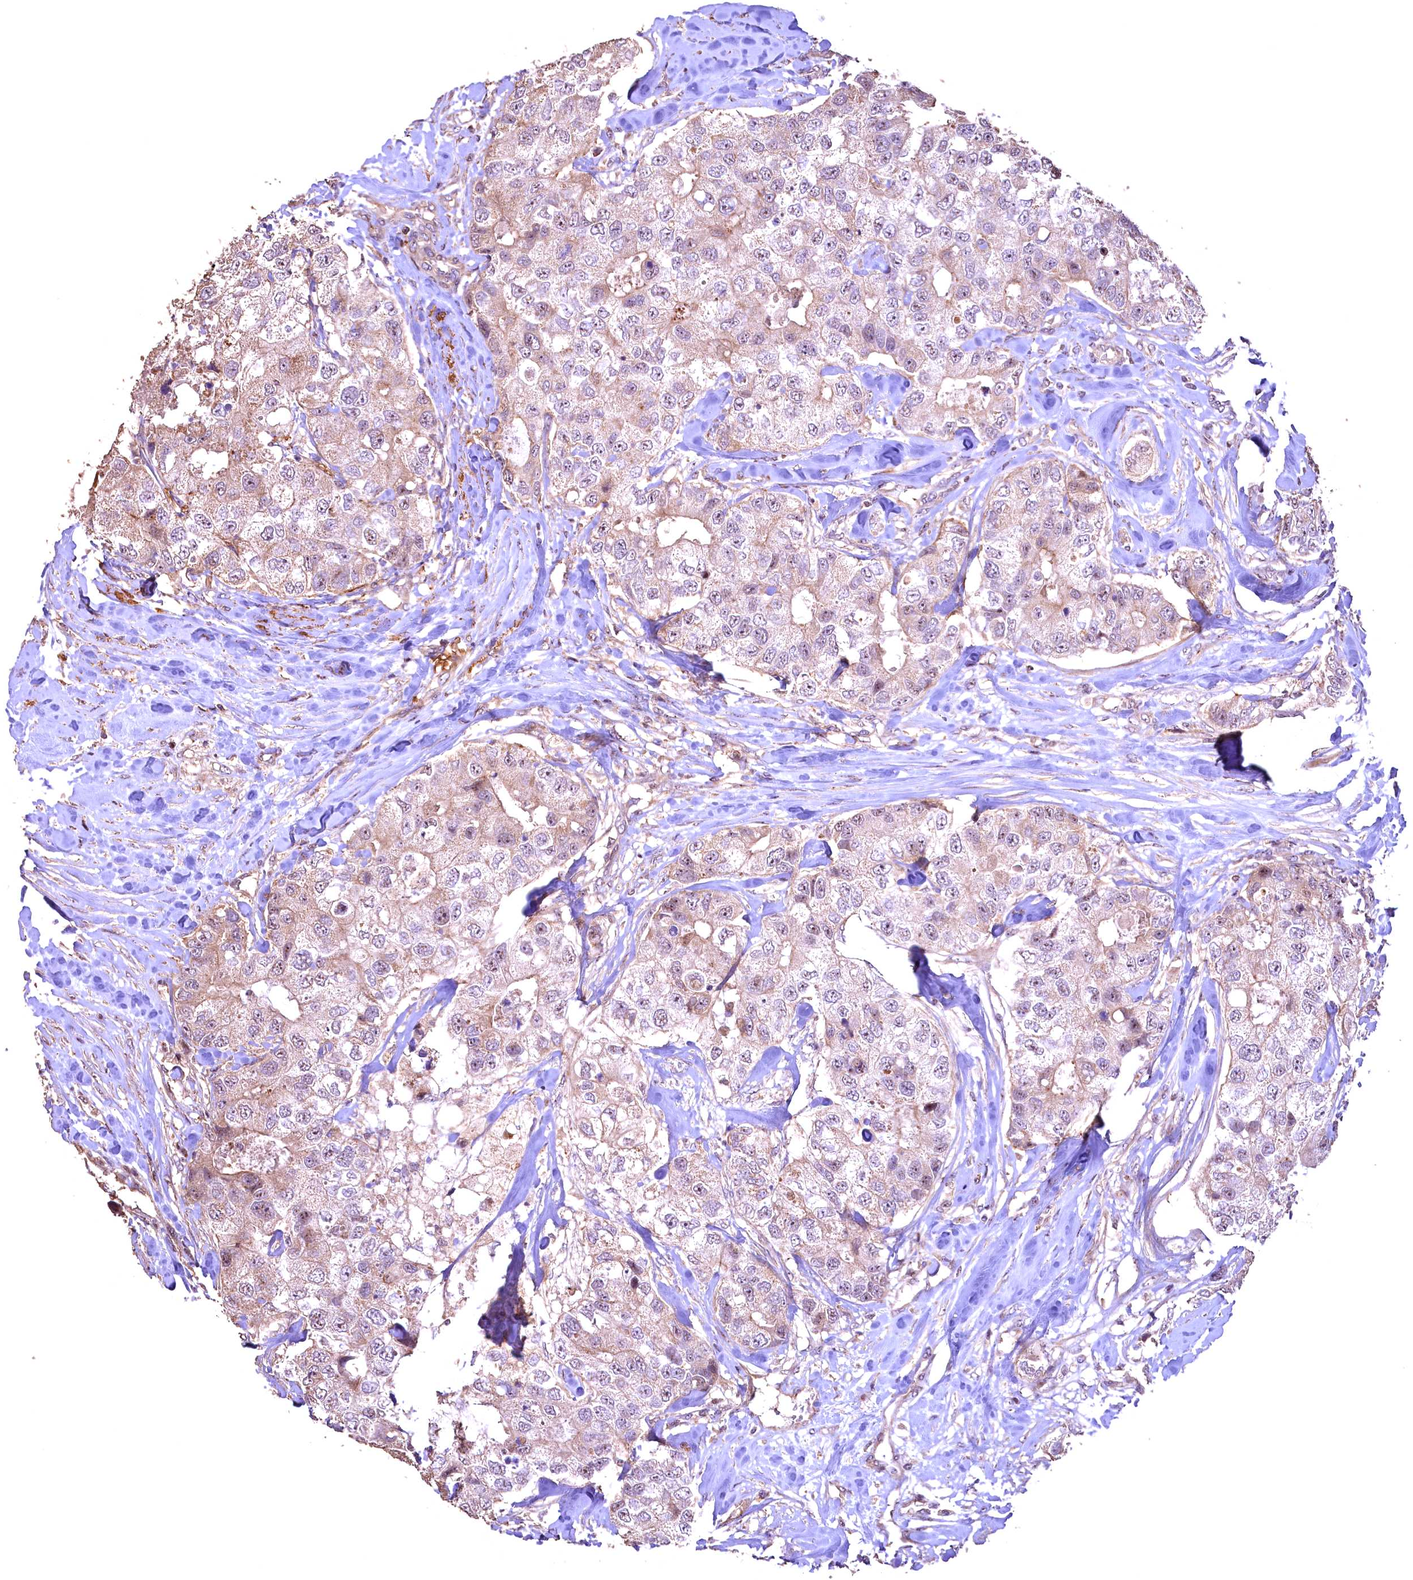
{"staining": {"intensity": "weak", "quantity": ">75%", "location": "cytoplasmic/membranous,nuclear"}, "tissue": "breast cancer", "cell_type": "Tumor cells", "image_type": "cancer", "snomed": [{"axis": "morphology", "description": "Duct carcinoma"}, {"axis": "topography", "description": "Breast"}], "caption": "IHC of human breast cancer (invasive ductal carcinoma) demonstrates low levels of weak cytoplasmic/membranous and nuclear expression in about >75% of tumor cells. Immunohistochemistry stains the protein in brown and the nuclei are stained blue.", "gene": "FUZ", "patient": {"sex": "female", "age": 62}}